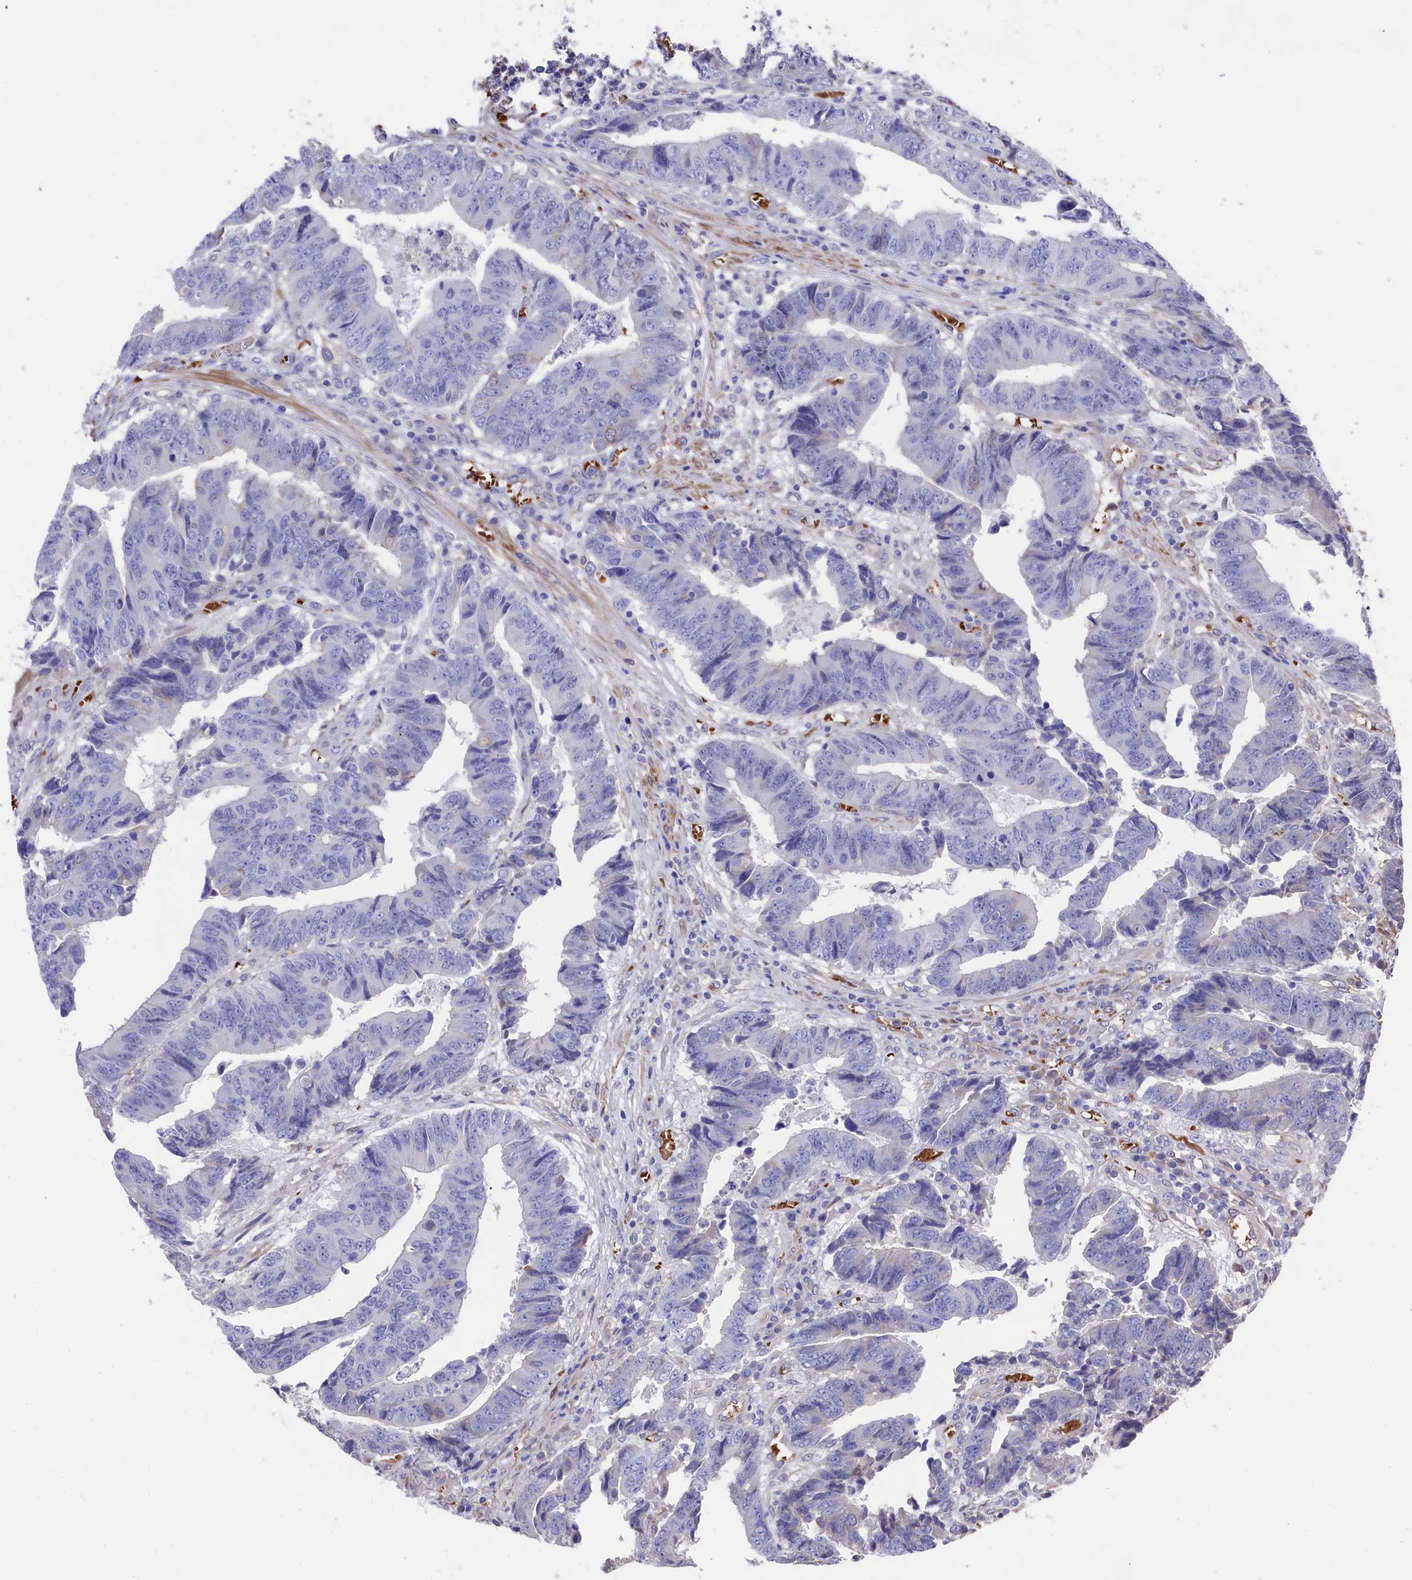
{"staining": {"intensity": "negative", "quantity": "none", "location": "none"}, "tissue": "colorectal cancer", "cell_type": "Tumor cells", "image_type": "cancer", "snomed": [{"axis": "morphology", "description": "Adenocarcinoma, NOS"}, {"axis": "topography", "description": "Rectum"}], "caption": "High power microscopy histopathology image of an immunohistochemistry micrograph of colorectal cancer, revealing no significant staining in tumor cells. (DAB (3,3'-diaminobenzidine) immunohistochemistry (IHC) with hematoxylin counter stain).", "gene": "LHFPL4", "patient": {"sex": "male", "age": 84}}